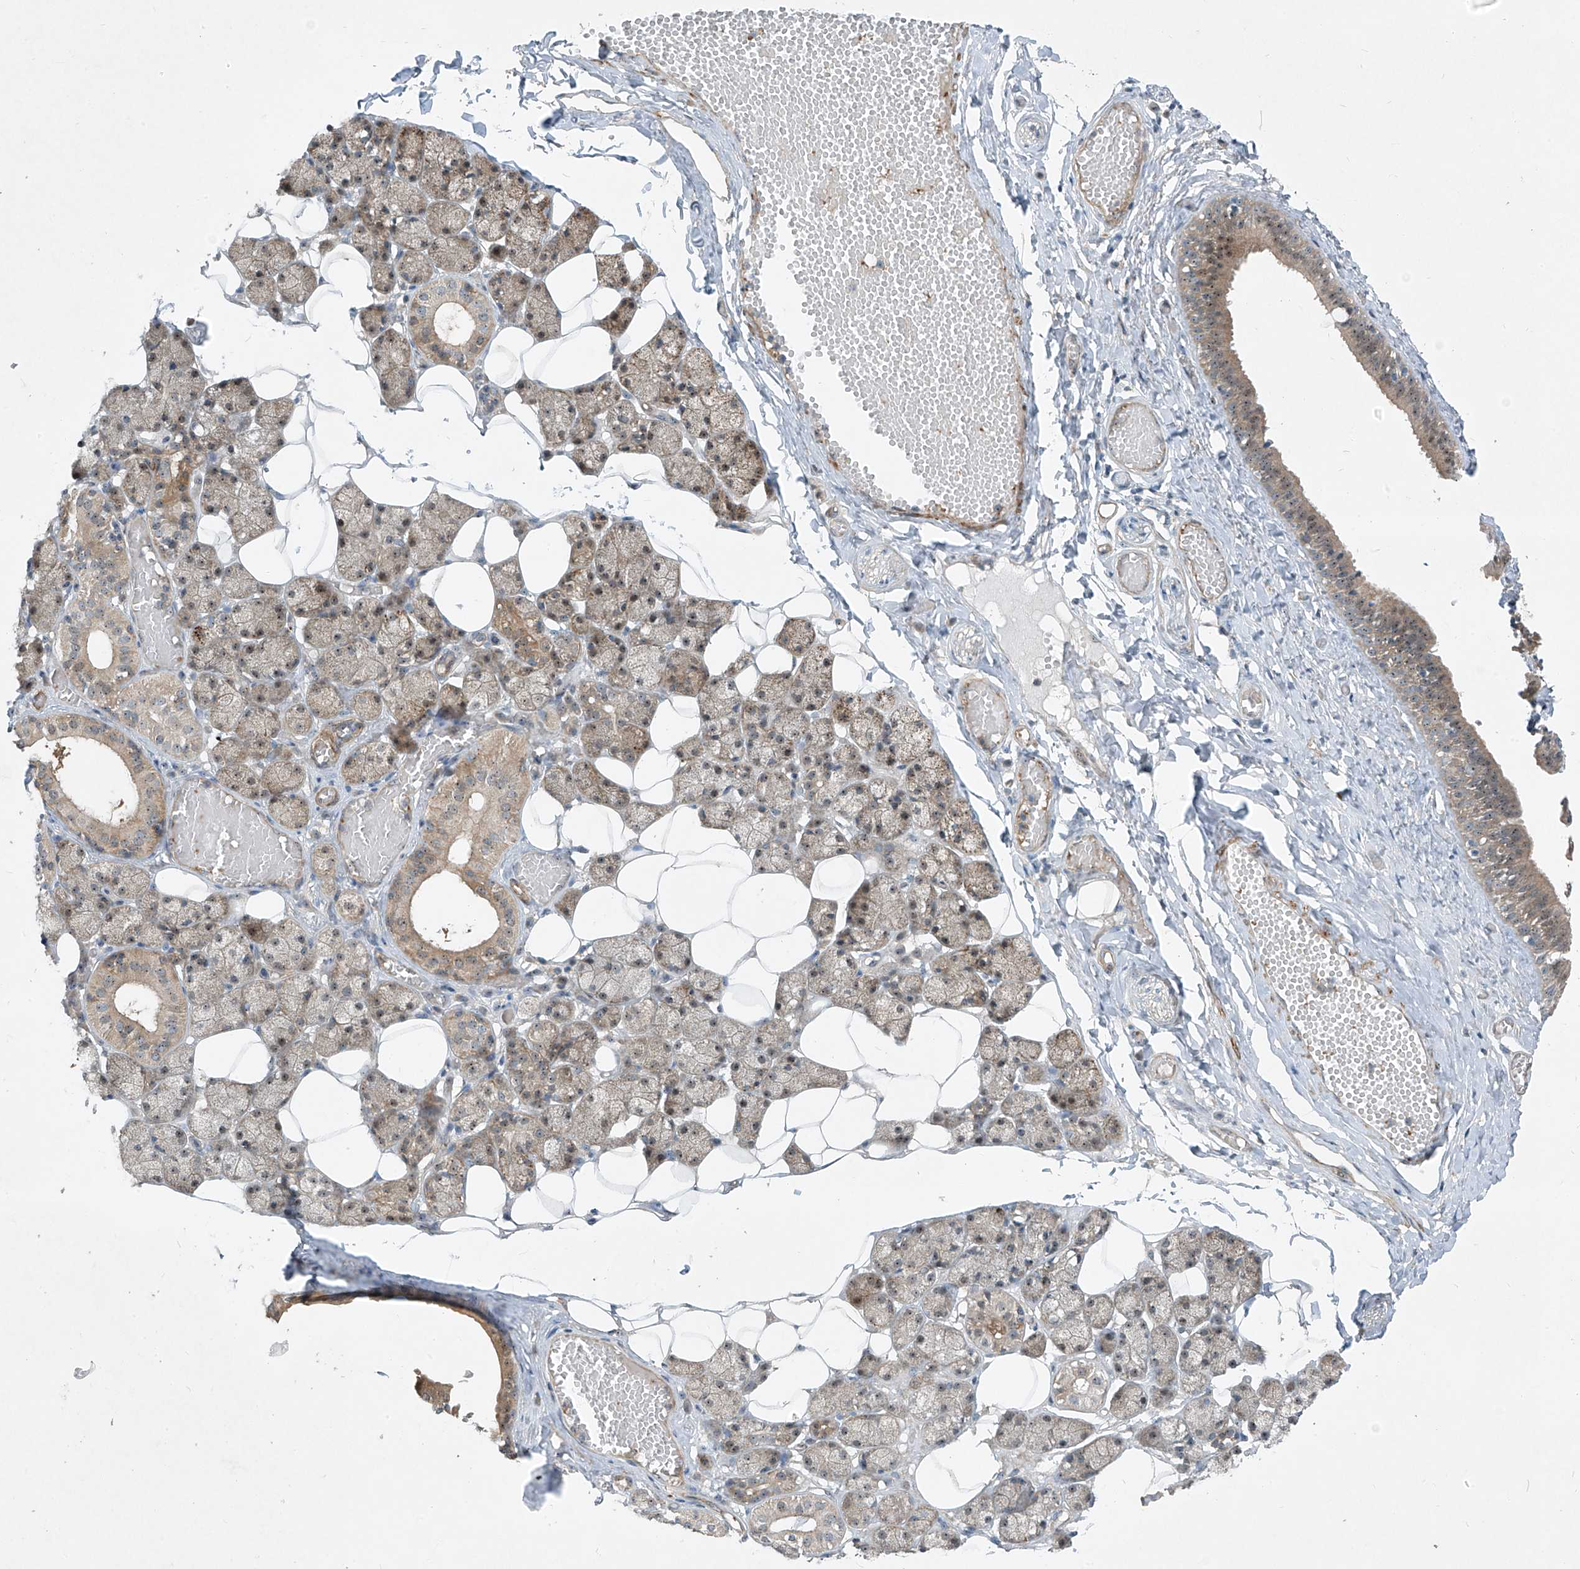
{"staining": {"intensity": "moderate", "quantity": "25%-75%", "location": "cytoplasmic/membranous"}, "tissue": "salivary gland", "cell_type": "Glandular cells", "image_type": "normal", "snomed": [{"axis": "morphology", "description": "Normal tissue, NOS"}, {"axis": "topography", "description": "Salivary gland"}], "caption": "An image showing moderate cytoplasmic/membranous expression in about 25%-75% of glandular cells in unremarkable salivary gland, as visualized by brown immunohistochemical staining.", "gene": "PPCS", "patient": {"sex": "female", "age": 33}}